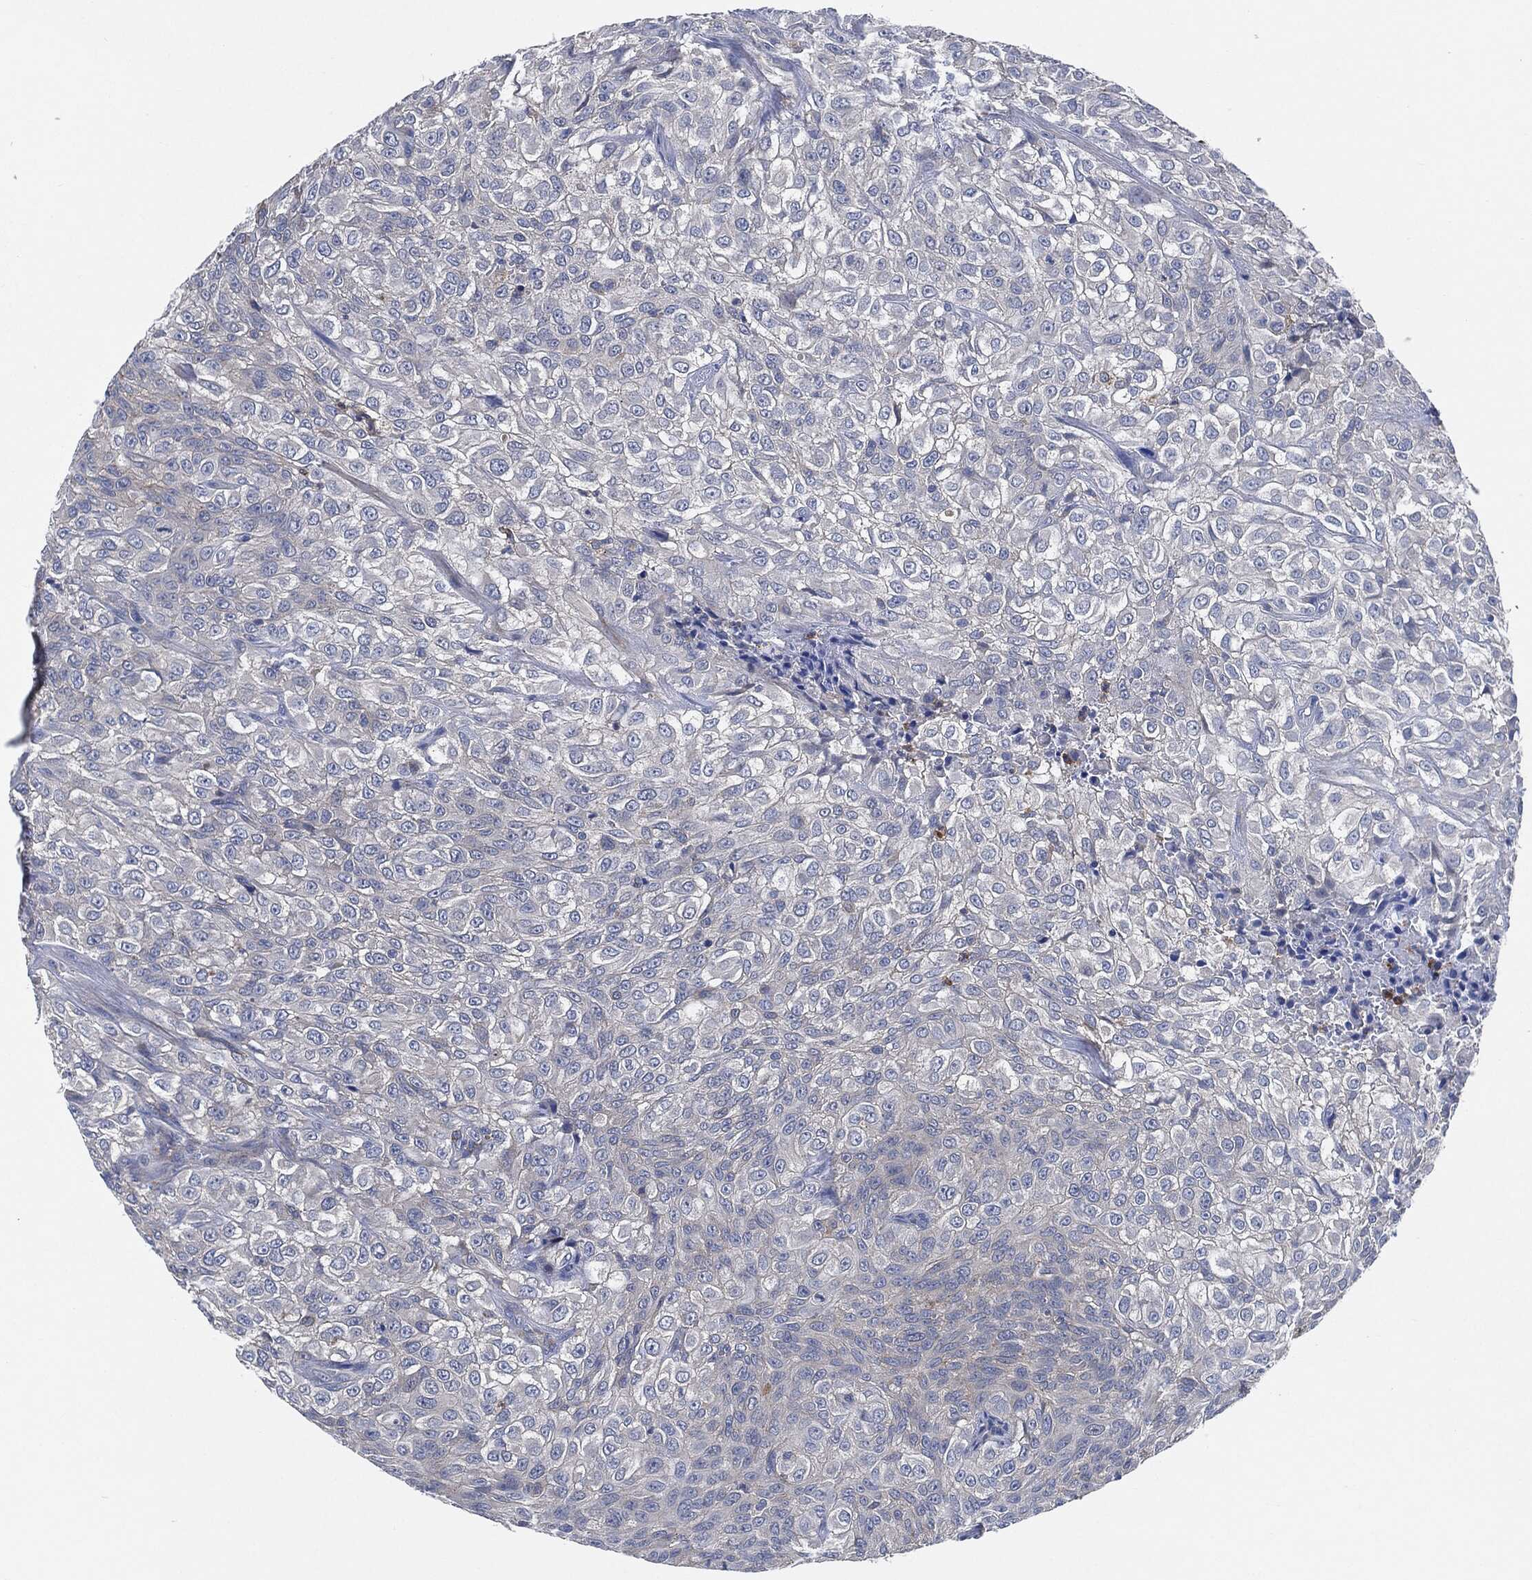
{"staining": {"intensity": "negative", "quantity": "none", "location": "none"}, "tissue": "urothelial cancer", "cell_type": "Tumor cells", "image_type": "cancer", "snomed": [{"axis": "morphology", "description": "Urothelial carcinoma, High grade"}, {"axis": "topography", "description": "Urinary bladder"}], "caption": "This is an IHC photomicrograph of urothelial cancer. There is no positivity in tumor cells.", "gene": "VSIG4", "patient": {"sex": "male", "age": 56}}